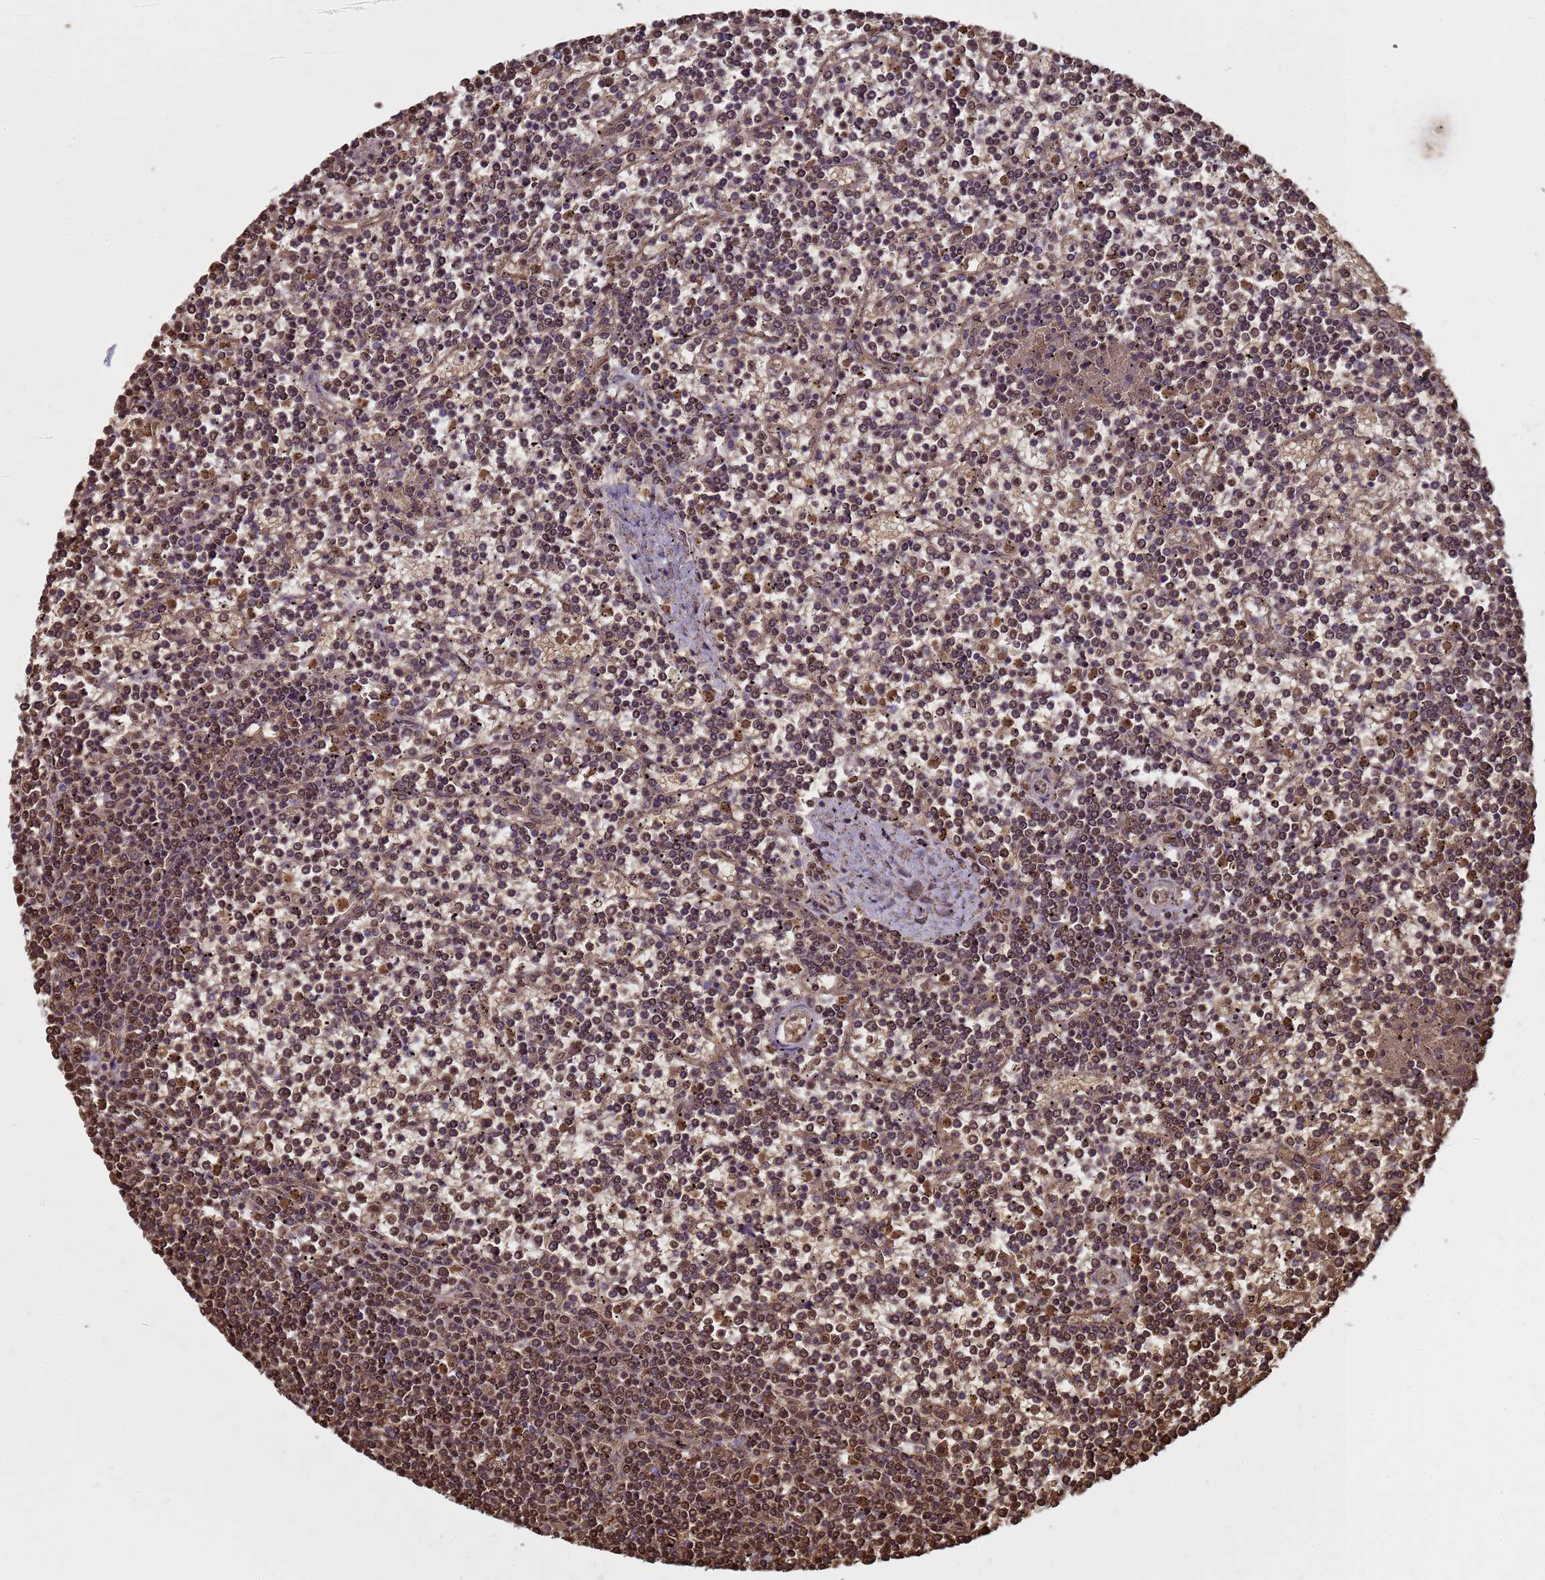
{"staining": {"intensity": "moderate", "quantity": ">75%", "location": "nuclear"}, "tissue": "lymphoma", "cell_type": "Tumor cells", "image_type": "cancer", "snomed": [{"axis": "morphology", "description": "Malignant lymphoma, non-Hodgkin's type, Low grade"}, {"axis": "topography", "description": "Spleen"}], "caption": "Human lymphoma stained with a brown dye displays moderate nuclear positive positivity in about >75% of tumor cells.", "gene": "SGIP1", "patient": {"sex": "female", "age": 19}}